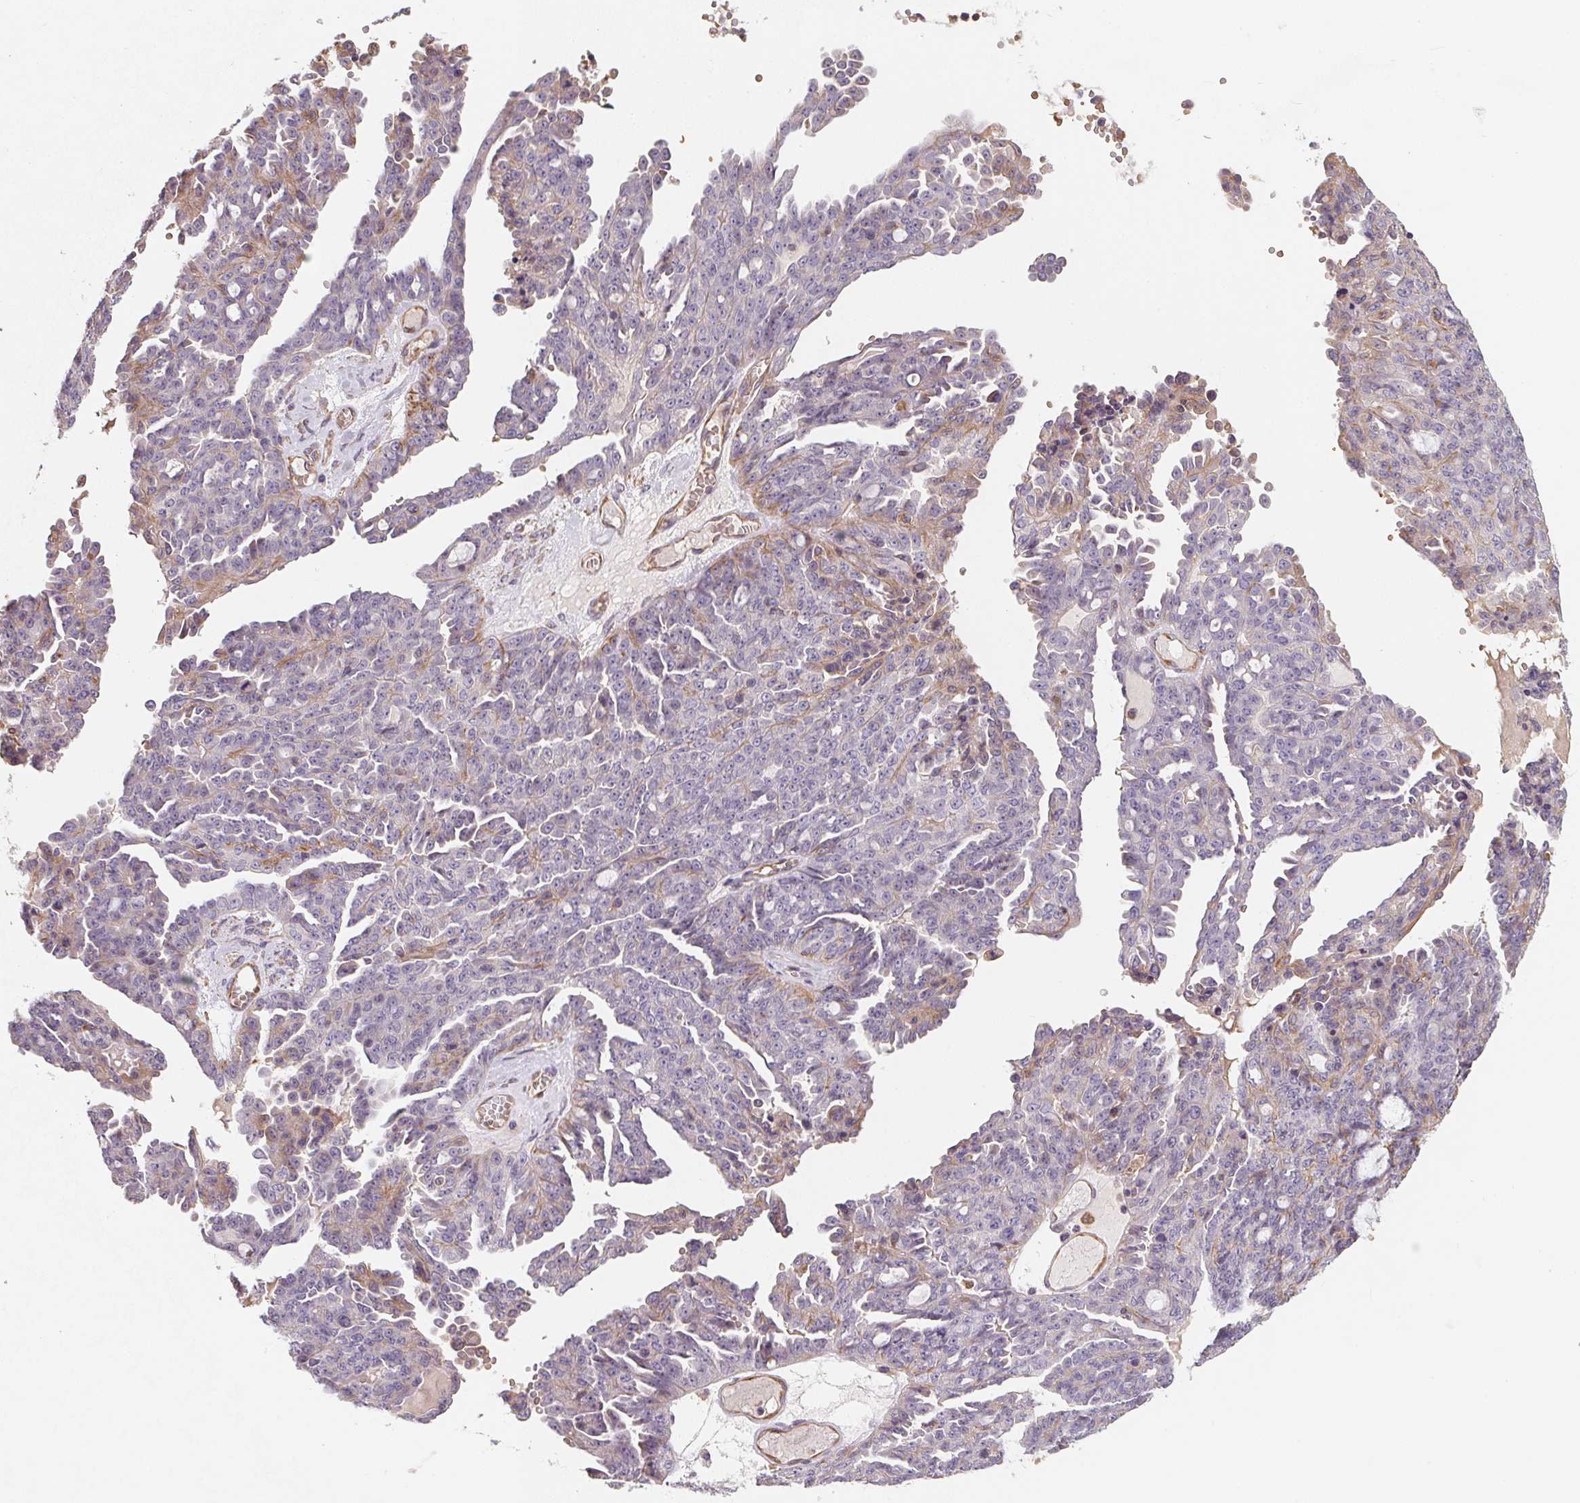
{"staining": {"intensity": "negative", "quantity": "none", "location": "none"}, "tissue": "ovarian cancer", "cell_type": "Tumor cells", "image_type": "cancer", "snomed": [{"axis": "morphology", "description": "Cystadenocarcinoma, serous, NOS"}, {"axis": "topography", "description": "Ovary"}], "caption": "A high-resolution image shows immunohistochemistry staining of ovarian cancer, which reveals no significant staining in tumor cells. (Immunohistochemistry (ihc), brightfield microscopy, high magnification).", "gene": "TBKBP1", "patient": {"sex": "female", "age": 71}}